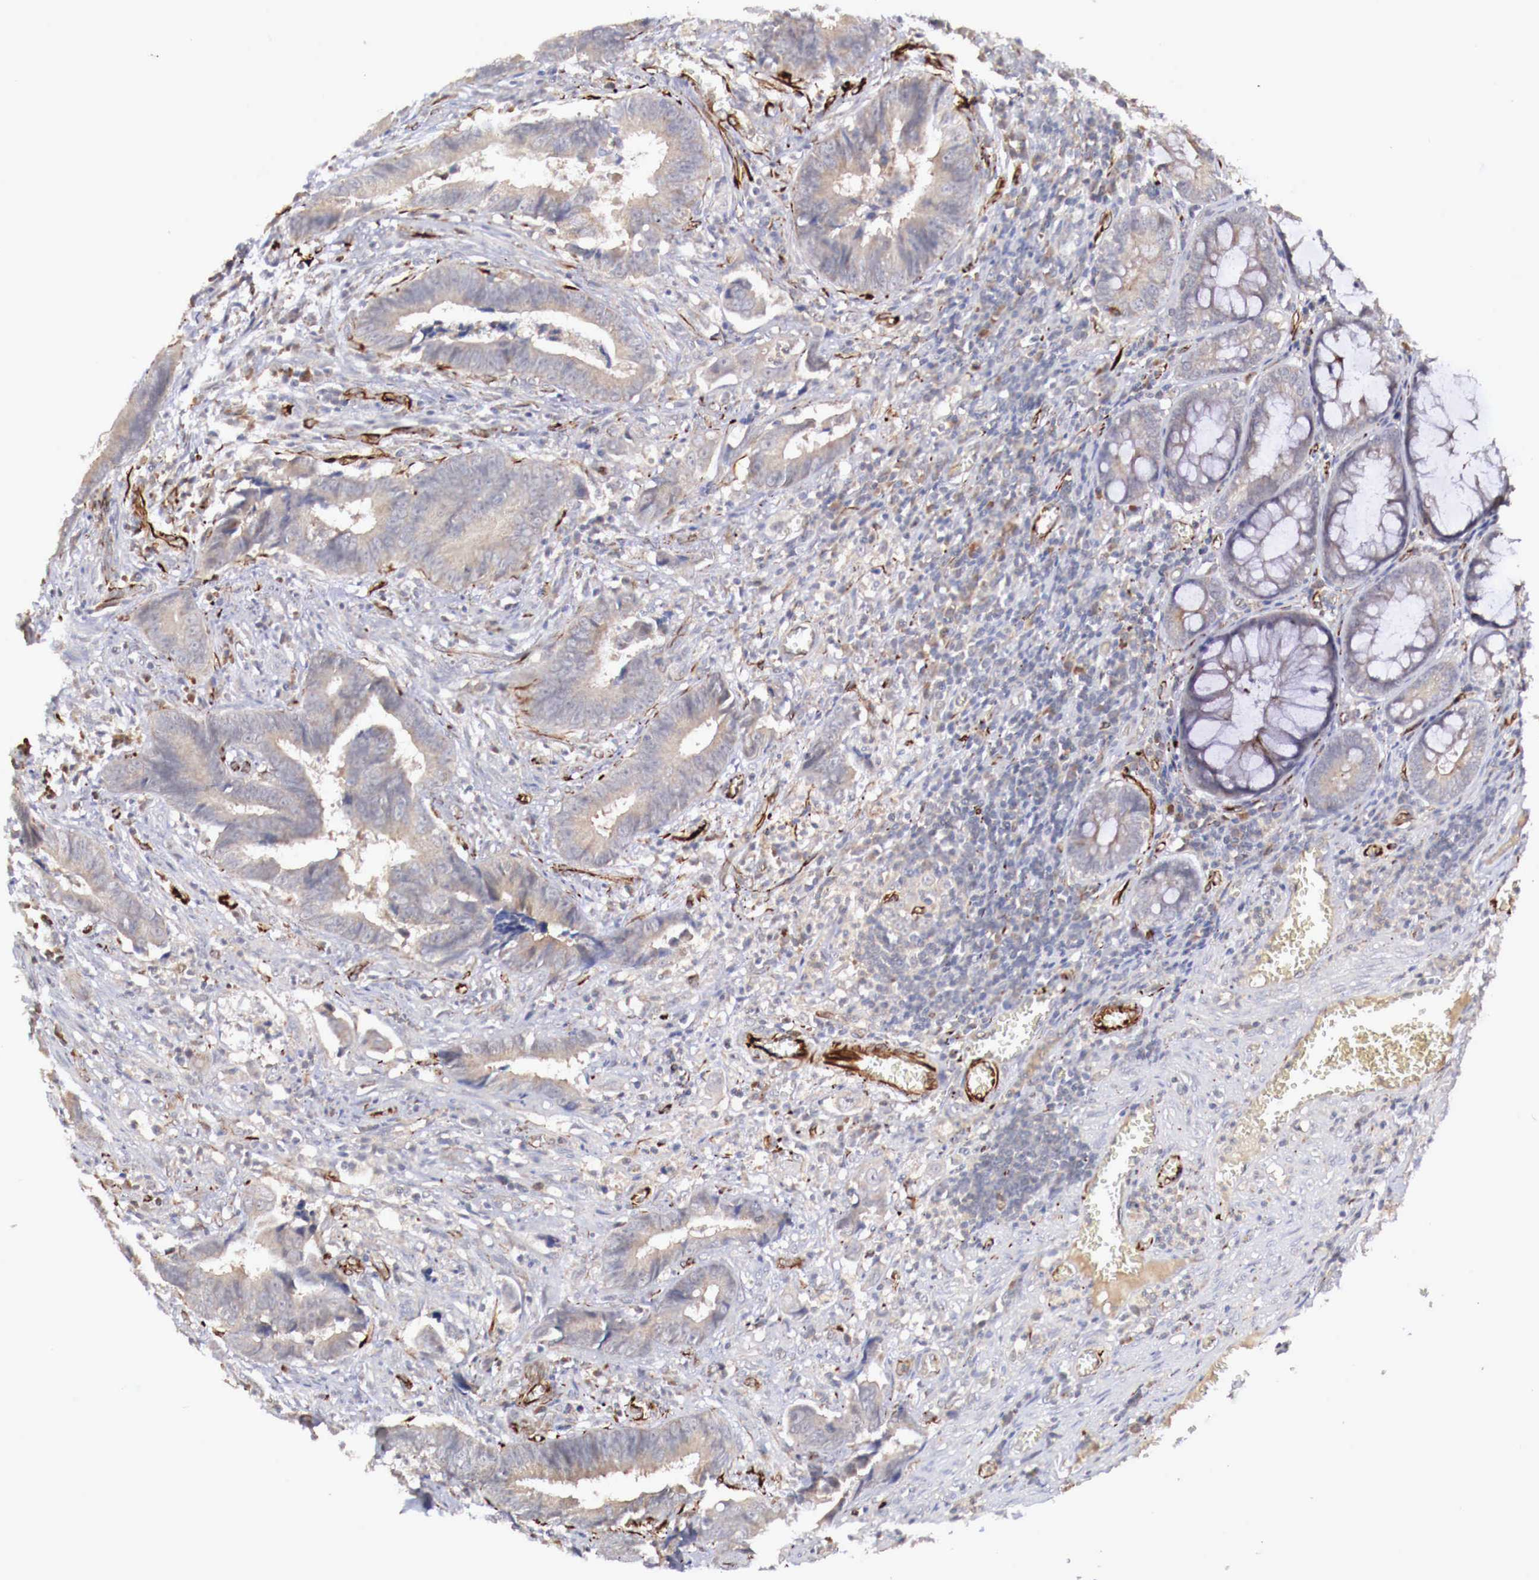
{"staining": {"intensity": "negative", "quantity": "none", "location": "none"}, "tissue": "colorectal cancer", "cell_type": "Tumor cells", "image_type": "cancer", "snomed": [{"axis": "morphology", "description": "Adenocarcinoma, NOS"}, {"axis": "topography", "description": "Rectum"}], "caption": "Tumor cells show no significant positivity in adenocarcinoma (colorectal). The staining was performed using DAB (3,3'-diaminobenzidine) to visualize the protein expression in brown, while the nuclei were stained in blue with hematoxylin (Magnification: 20x).", "gene": "WT1", "patient": {"sex": "female", "age": 98}}